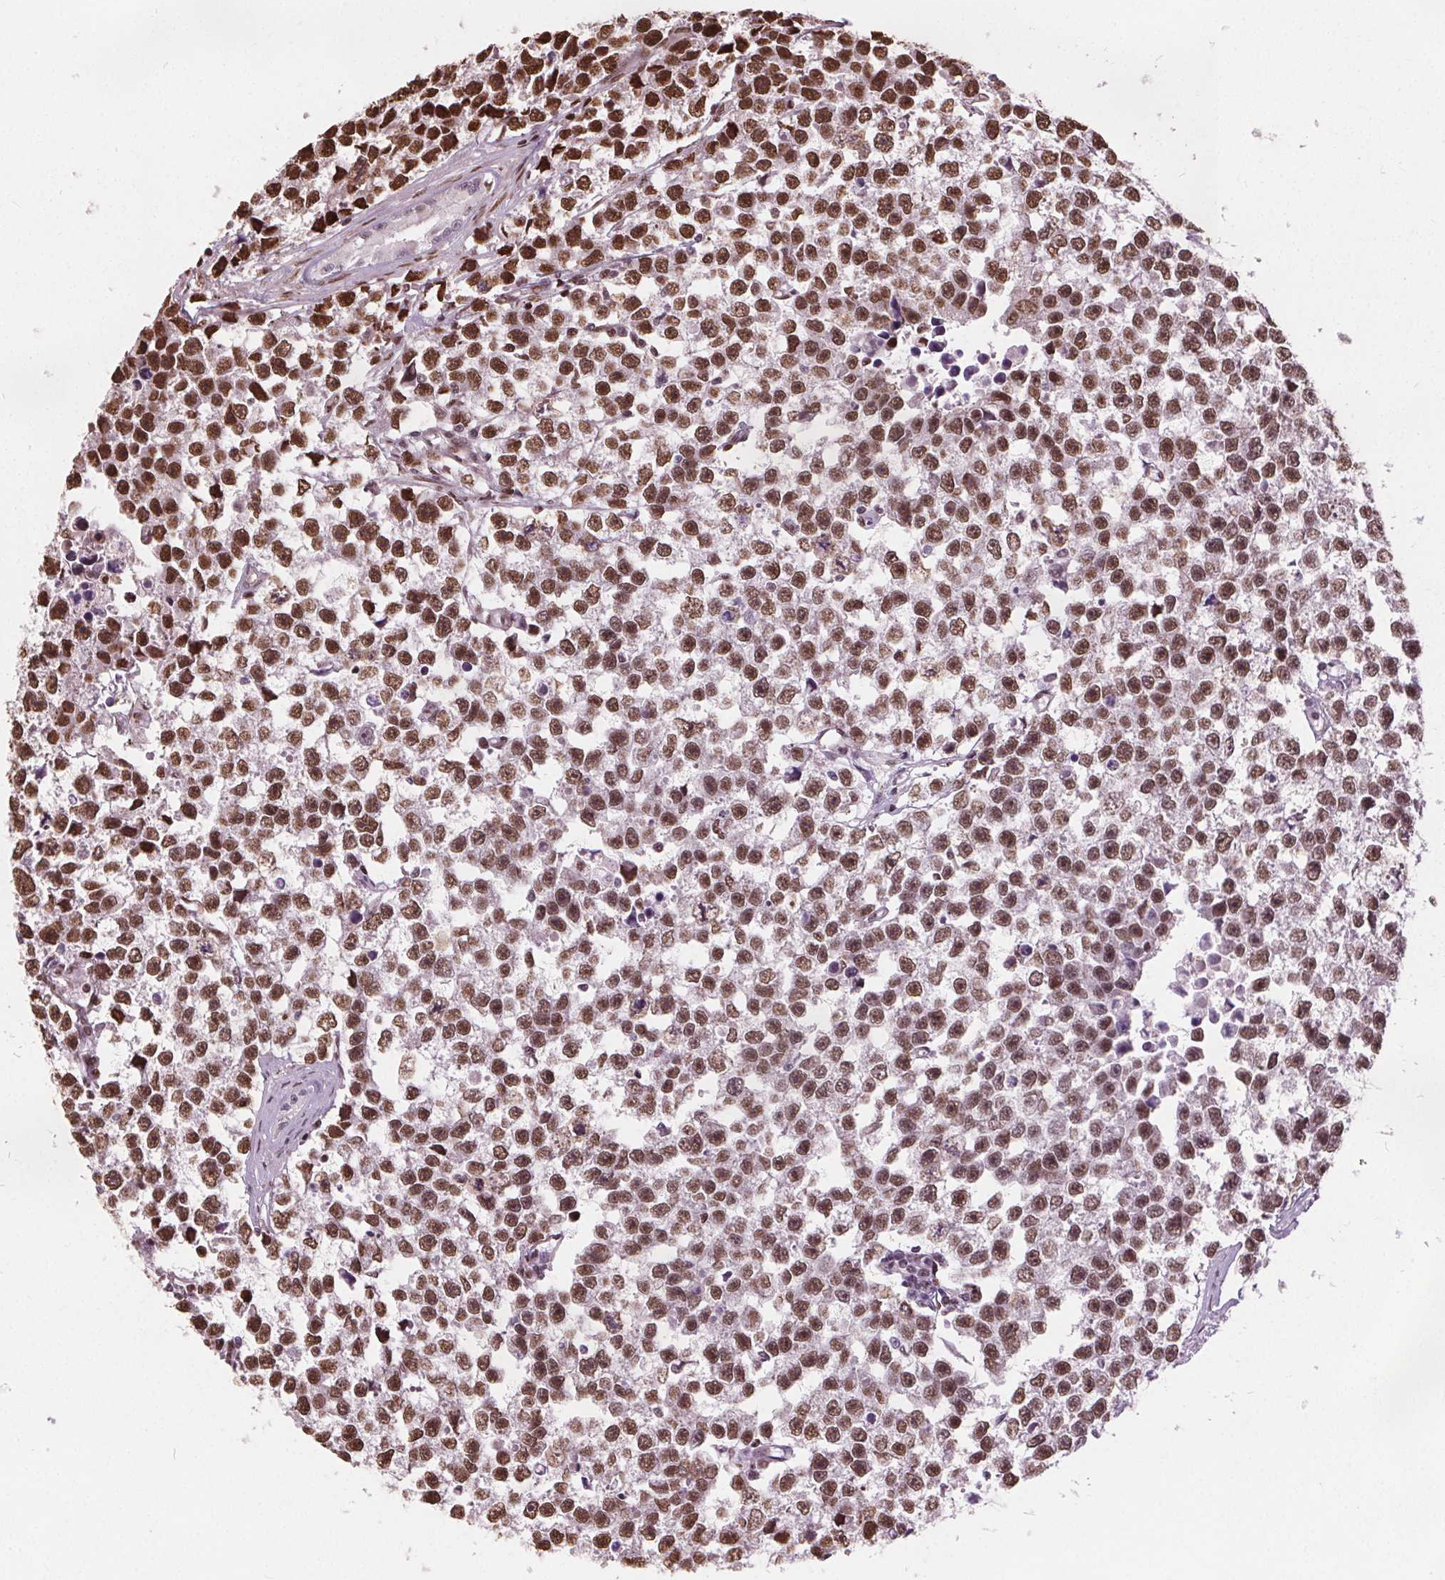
{"staining": {"intensity": "strong", "quantity": ">75%", "location": "nuclear"}, "tissue": "testis cancer", "cell_type": "Tumor cells", "image_type": "cancer", "snomed": [{"axis": "morphology", "description": "Seminoma, NOS"}, {"axis": "topography", "description": "Testis"}], "caption": "This is a histology image of immunohistochemistry (IHC) staining of testis seminoma, which shows strong positivity in the nuclear of tumor cells.", "gene": "ISLR2", "patient": {"sex": "male", "age": 26}}